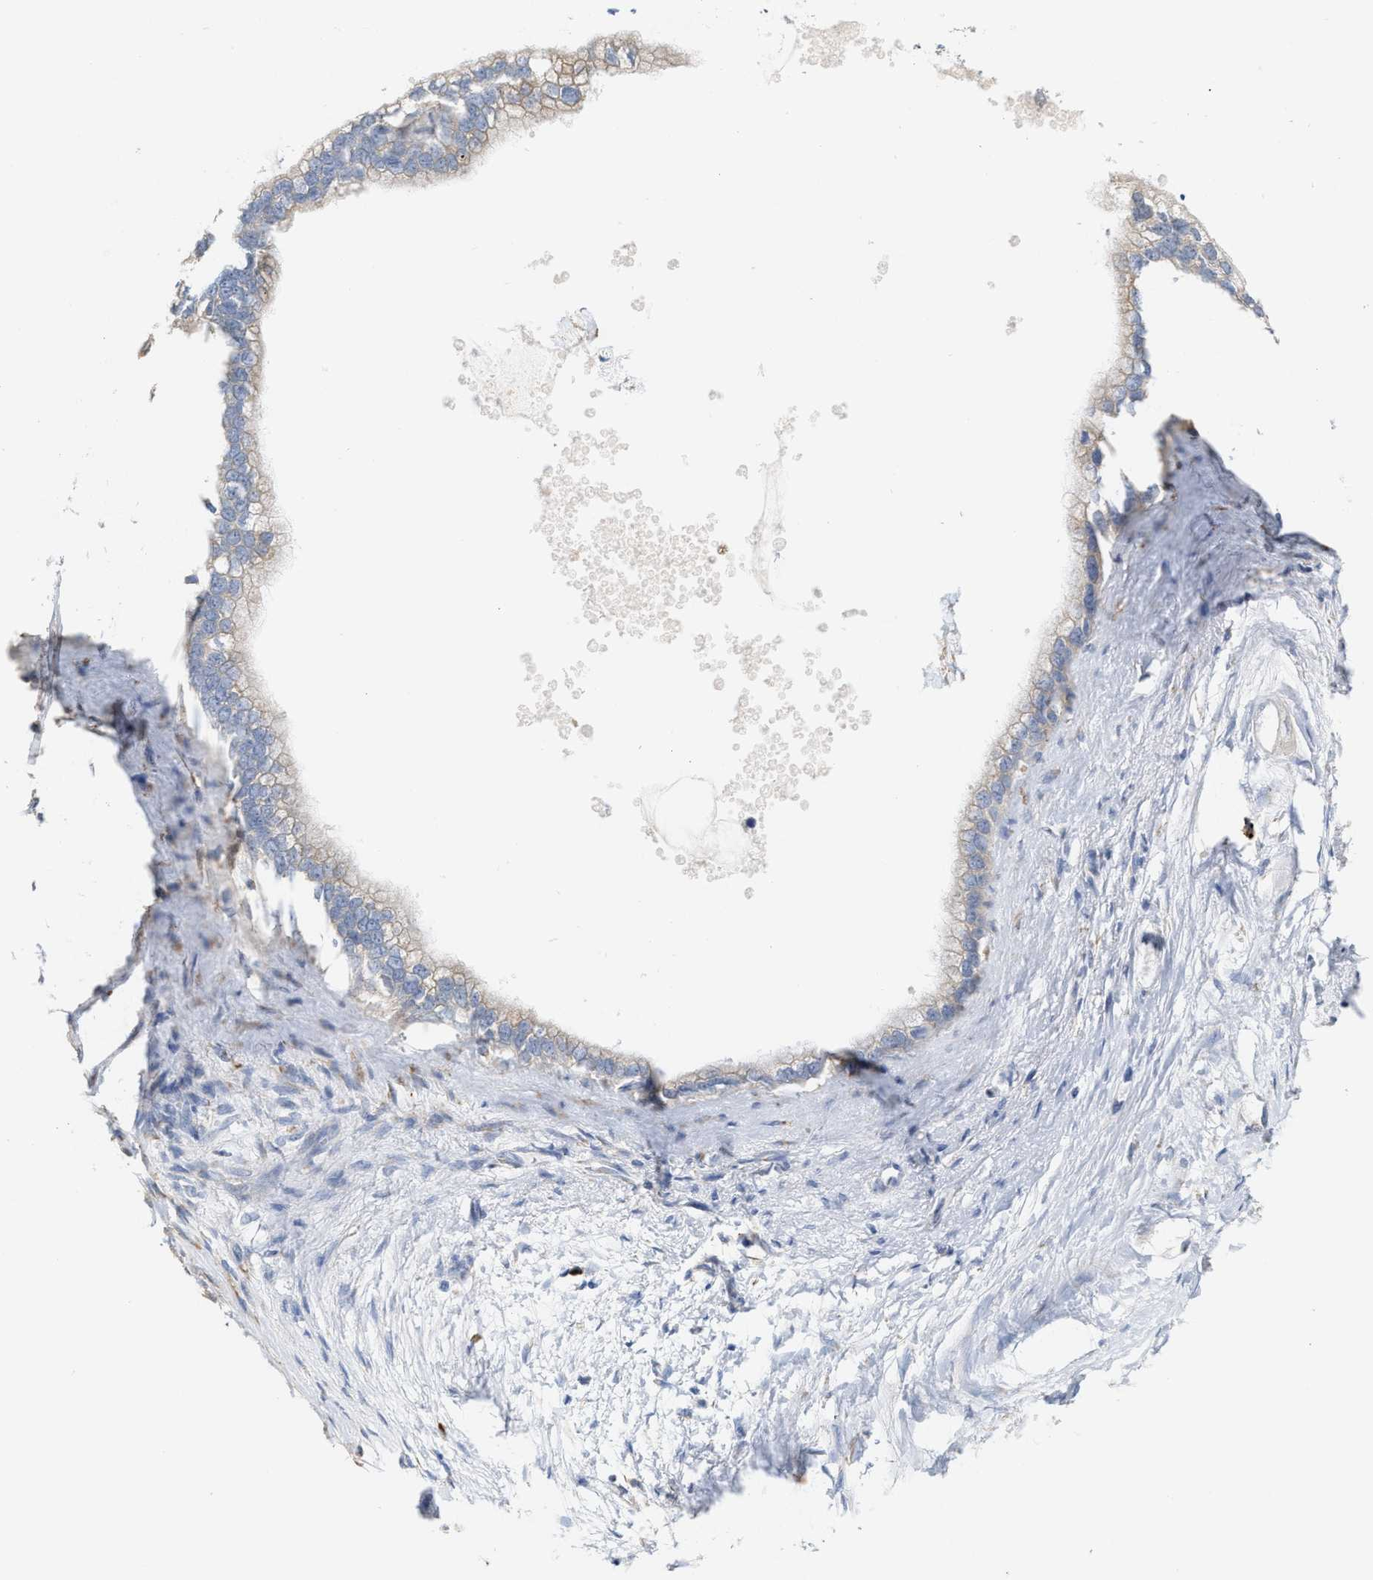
{"staining": {"intensity": "weak", "quantity": "<25%", "location": "cytoplasmic/membranous"}, "tissue": "pancreatic cancer", "cell_type": "Tumor cells", "image_type": "cancer", "snomed": [{"axis": "morphology", "description": "Adenocarcinoma, NOS"}, {"axis": "topography", "description": "Pancreas"}], "caption": "There is no significant expression in tumor cells of pancreatic cancer.", "gene": "RYR2", "patient": {"sex": "male", "age": 74}}